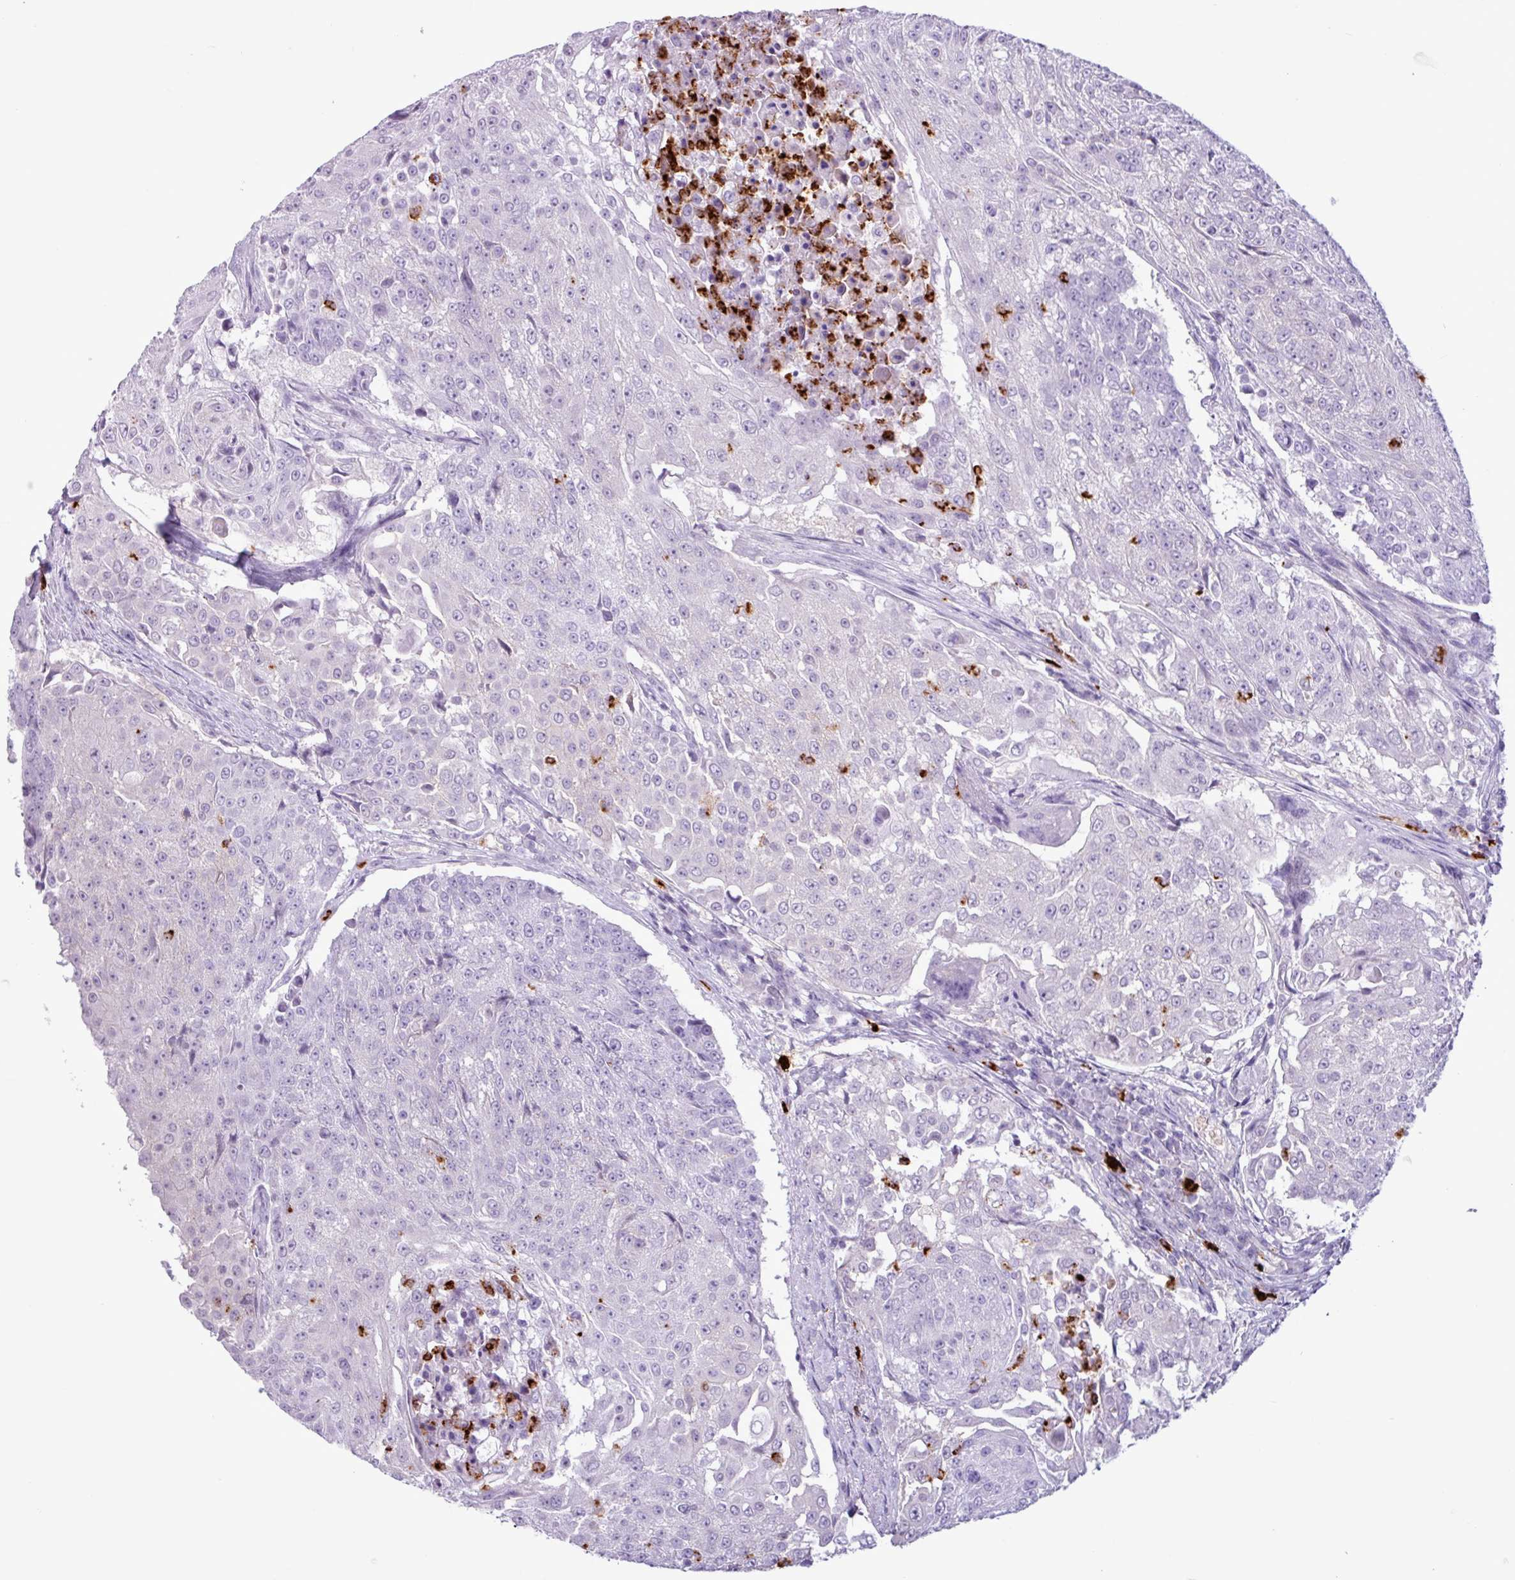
{"staining": {"intensity": "negative", "quantity": "none", "location": "none"}, "tissue": "urothelial cancer", "cell_type": "Tumor cells", "image_type": "cancer", "snomed": [{"axis": "morphology", "description": "Urothelial carcinoma, High grade"}, {"axis": "topography", "description": "Urinary bladder"}], "caption": "DAB immunohistochemical staining of human urothelial cancer demonstrates no significant positivity in tumor cells. The staining was performed using DAB (3,3'-diaminobenzidine) to visualize the protein expression in brown, while the nuclei were stained in blue with hematoxylin (Magnification: 20x).", "gene": "TMEM178A", "patient": {"sex": "female", "age": 63}}